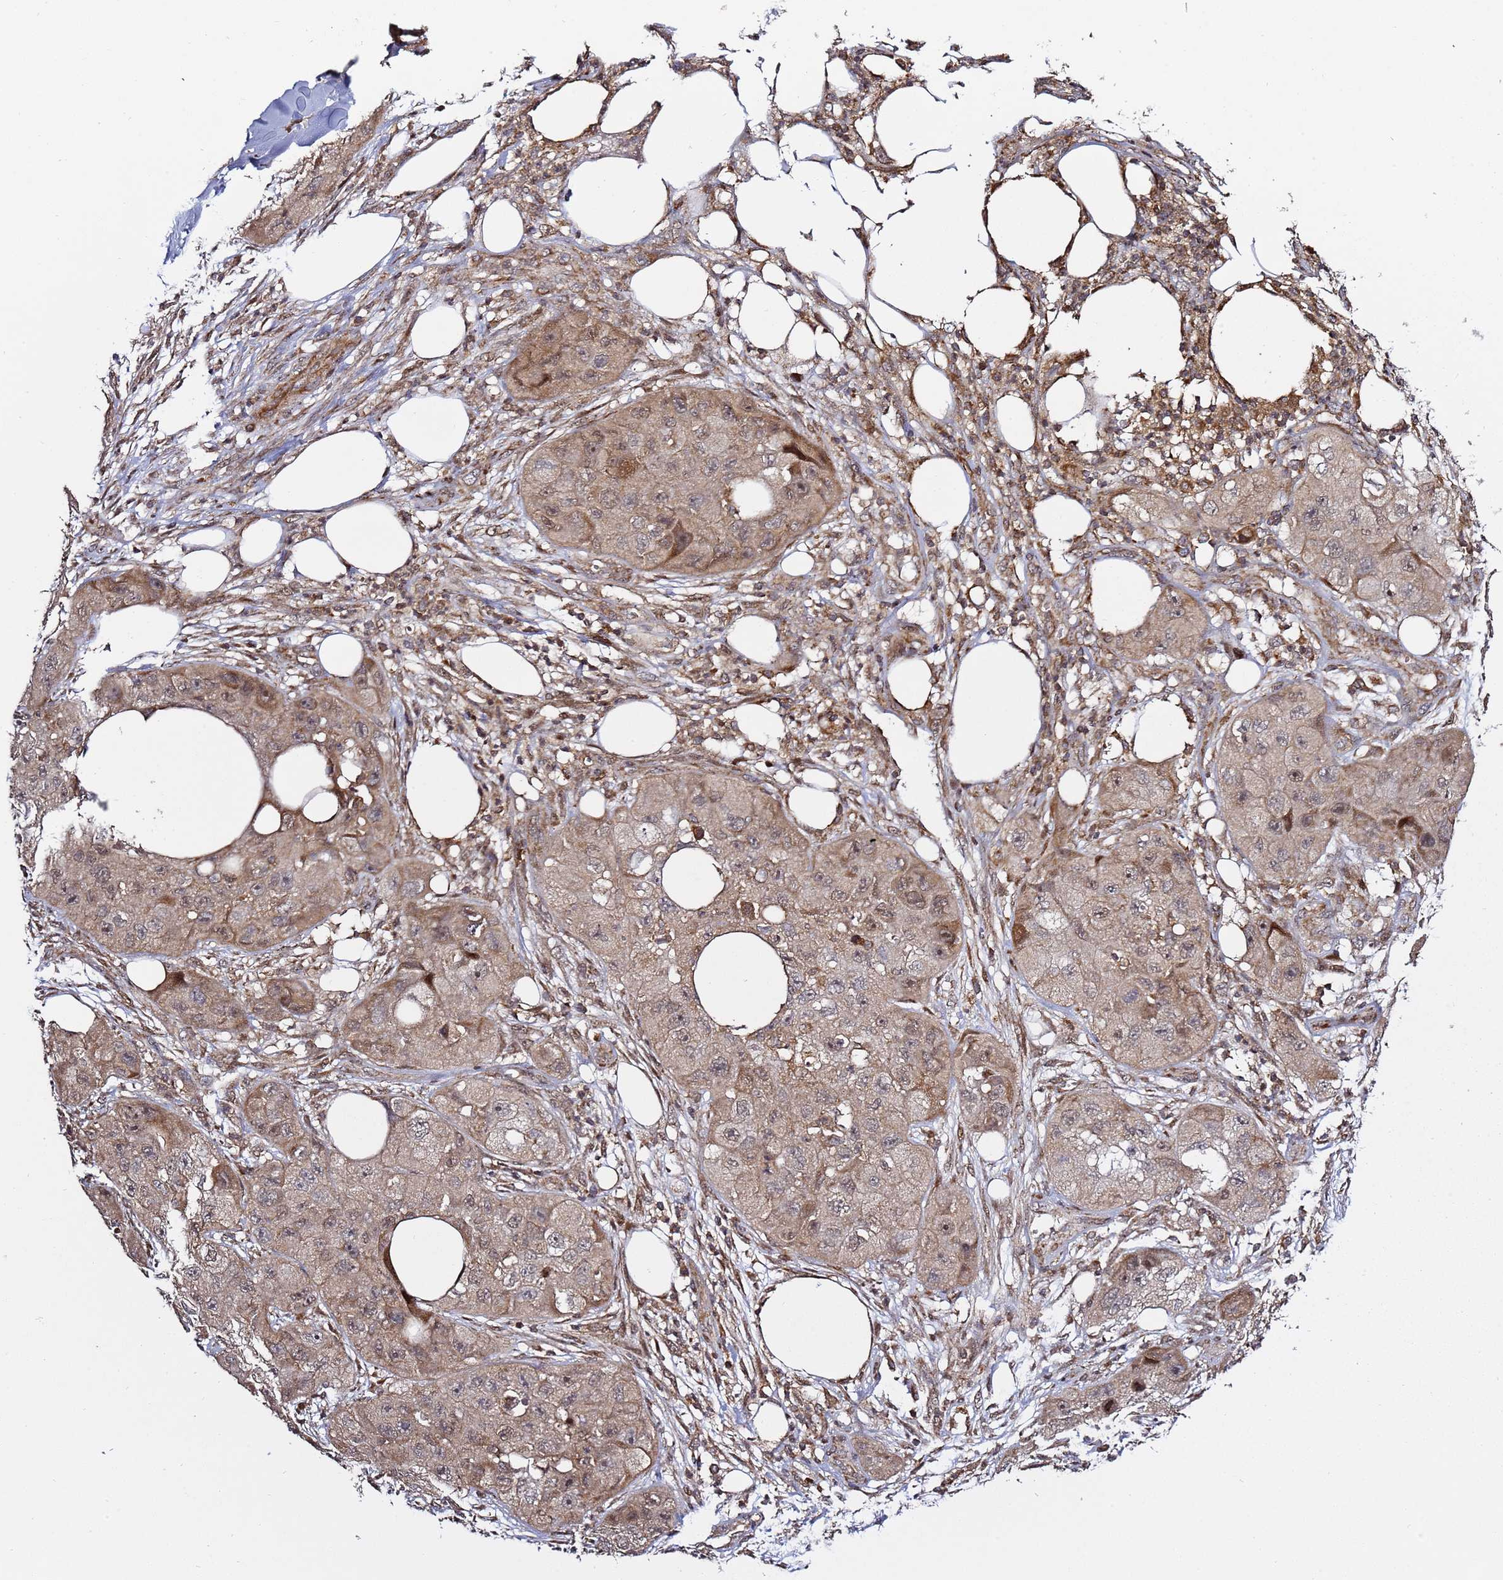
{"staining": {"intensity": "weak", "quantity": "25%-75%", "location": "cytoplasmic/membranous,nuclear"}, "tissue": "skin cancer", "cell_type": "Tumor cells", "image_type": "cancer", "snomed": [{"axis": "morphology", "description": "Squamous cell carcinoma, NOS"}, {"axis": "topography", "description": "Skin"}, {"axis": "topography", "description": "Subcutis"}], "caption": "IHC micrograph of neoplastic tissue: human skin squamous cell carcinoma stained using immunohistochemistry (IHC) demonstrates low levels of weak protein expression localized specifically in the cytoplasmic/membranous and nuclear of tumor cells, appearing as a cytoplasmic/membranous and nuclear brown color.", "gene": "RCOR2", "patient": {"sex": "male", "age": 73}}